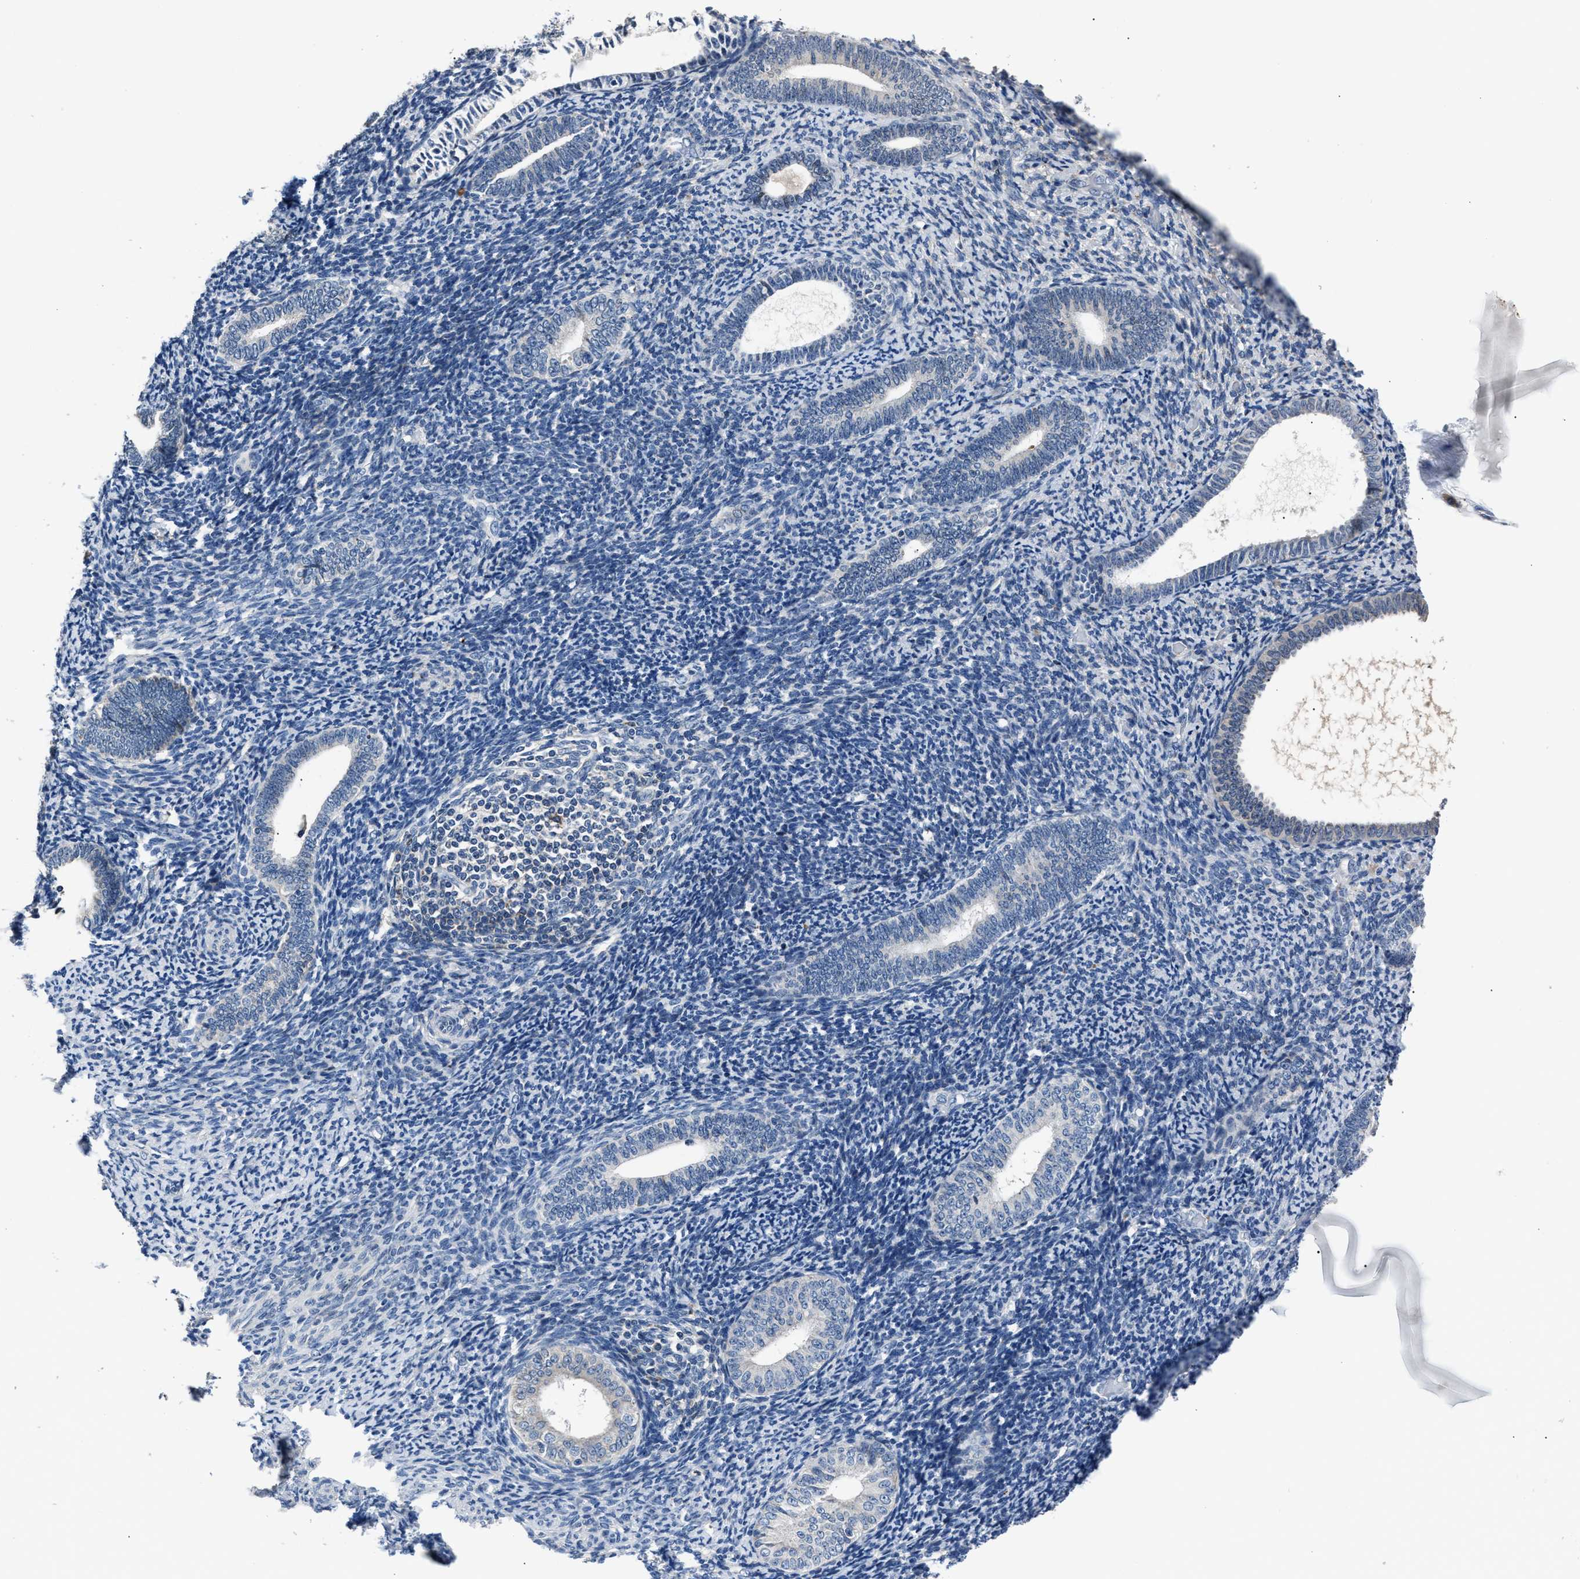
{"staining": {"intensity": "negative", "quantity": "none", "location": "none"}, "tissue": "endometrium", "cell_type": "Cells in endometrial stroma", "image_type": "normal", "snomed": [{"axis": "morphology", "description": "Normal tissue, NOS"}, {"axis": "topography", "description": "Endometrium"}], "caption": "Endometrium was stained to show a protein in brown. There is no significant expression in cells in endometrial stroma. The staining was performed using DAB (3,3'-diaminobenzidine) to visualize the protein expression in brown, while the nuclei were stained in blue with hematoxylin (Magnification: 20x).", "gene": "DNAJC24", "patient": {"sex": "female", "age": 66}}